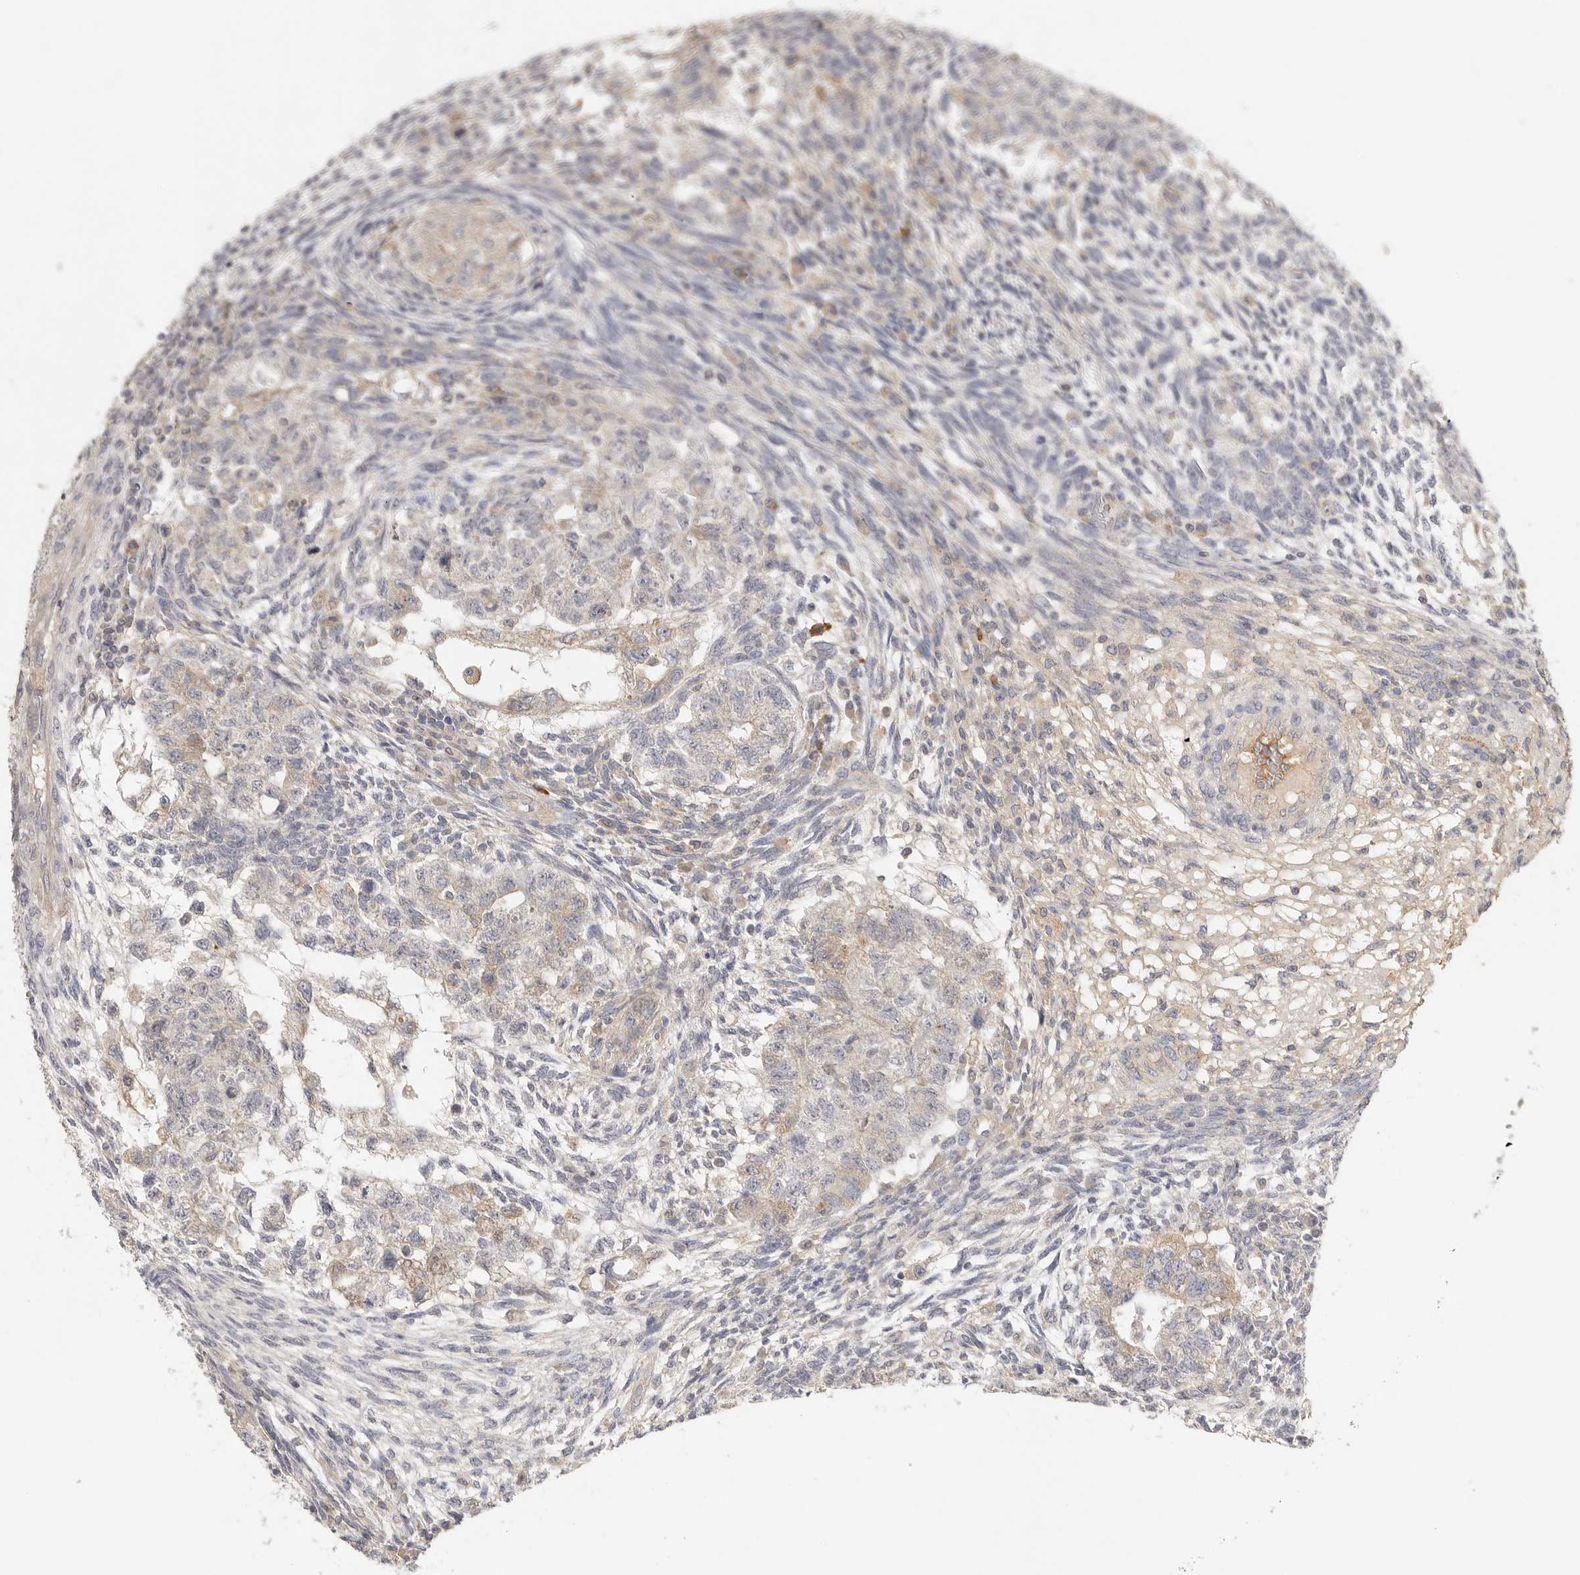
{"staining": {"intensity": "weak", "quantity": "25%-75%", "location": "cytoplasmic/membranous"}, "tissue": "testis cancer", "cell_type": "Tumor cells", "image_type": "cancer", "snomed": [{"axis": "morphology", "description": "Normal tissue, NOS"}, {"axis": "morphology", "description": "Carcinoma, Embryonal, NOS"}, {"axis": "topography", "description": "Testis"}], "caption": "Immunohistochemistry (IHC) histopathology image of testis cancer (embryonal carcinoma) stained for a protein (brown), which shows low levels of weak cytoplasmic/membranous staining in about 25%-75% of tumor cells.", "gene": "SLC25A36", "patient": {"sex": "male", "age": 36}}